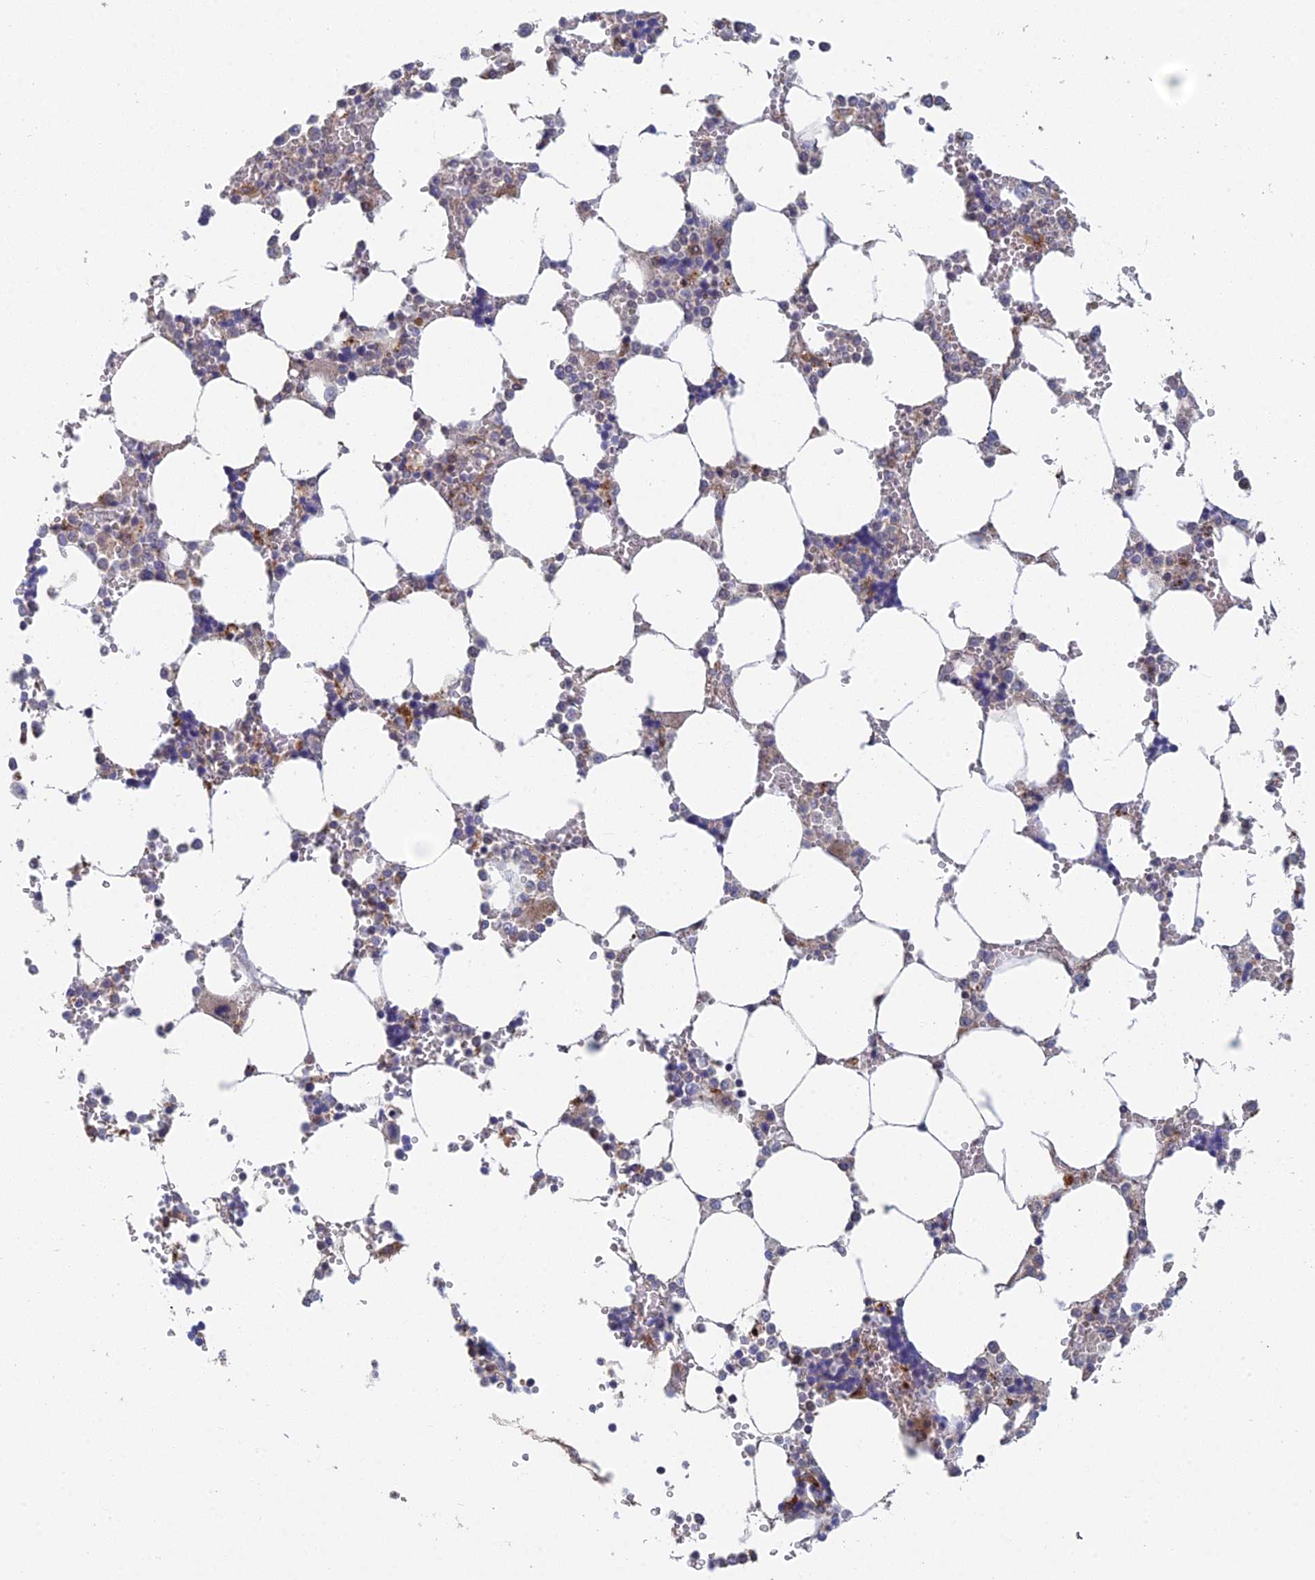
{"staining": {"intensity": "moderate", "quantity": "<25%", "location": "cytoplasmic/membranous"}, "tissue": "bone marrow", "cell_type": "Hematopoietic cells", "image_type": "normal", "snomed": [{"axis": "morphology", "description": "Normal tissue, NOS"}, {"axis": "topography", "description": "Bone marrow"}], "caption": "This micrograph exhibits unremarkable bone marrow stained with immunohistochemistry (IHC) to label a protein in brown. The cytoplasmic/membranous of hematopoietic cells show moderate positivity for the protein. Nuclei are counter-stained blue.", "gene": "FOXS1", "patient": {"sex": "male", "age": 64}}